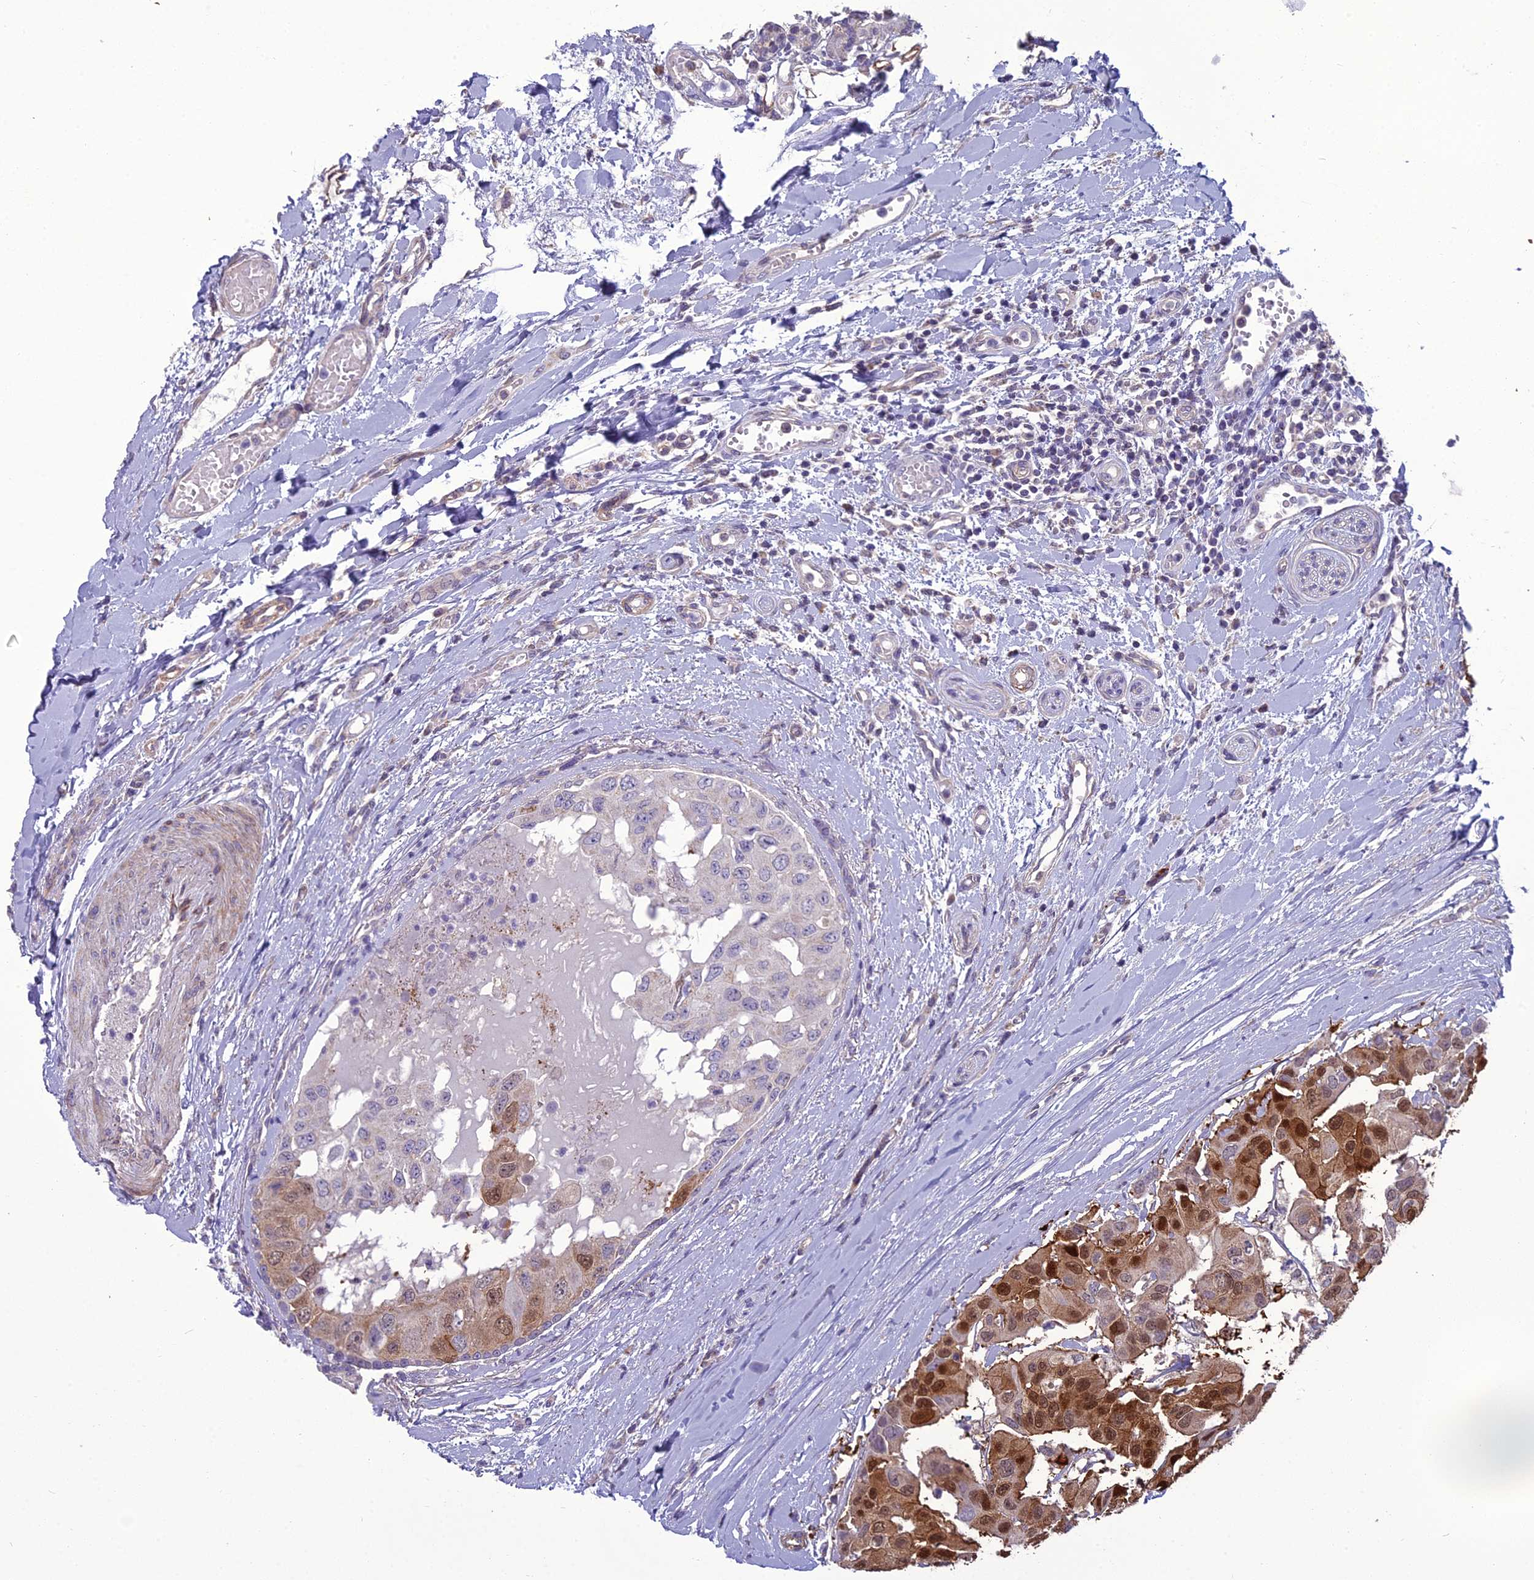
{"staining": {"intensity": "strong", "quantity": "25%-75%", "location": "cytoplasmic/membranous,nuclear"}, "tissue": "head and neck cancer", "cell_type": "Tumor cells", "image_type": "cancer", "snomed": [{"axis": "morphology", "description": "Adenocarcinoma, NOS"}, {"axis": "morphology", "description": "Adenocarcinoma, metastatic, NOS"}, {"axis": "topography", "description": "Head-Neck"}], "caption": "Approximately 25%-75% of tumor cells in head and neck cancer (metastatic adenocarcinoma) reveal strong cytoplasmic/membranous and nuclear protein positivity as visualized by brown immunohistochemical staining.", "gene": "DUS2", "patient": {"sex": "male", "age": 75}}